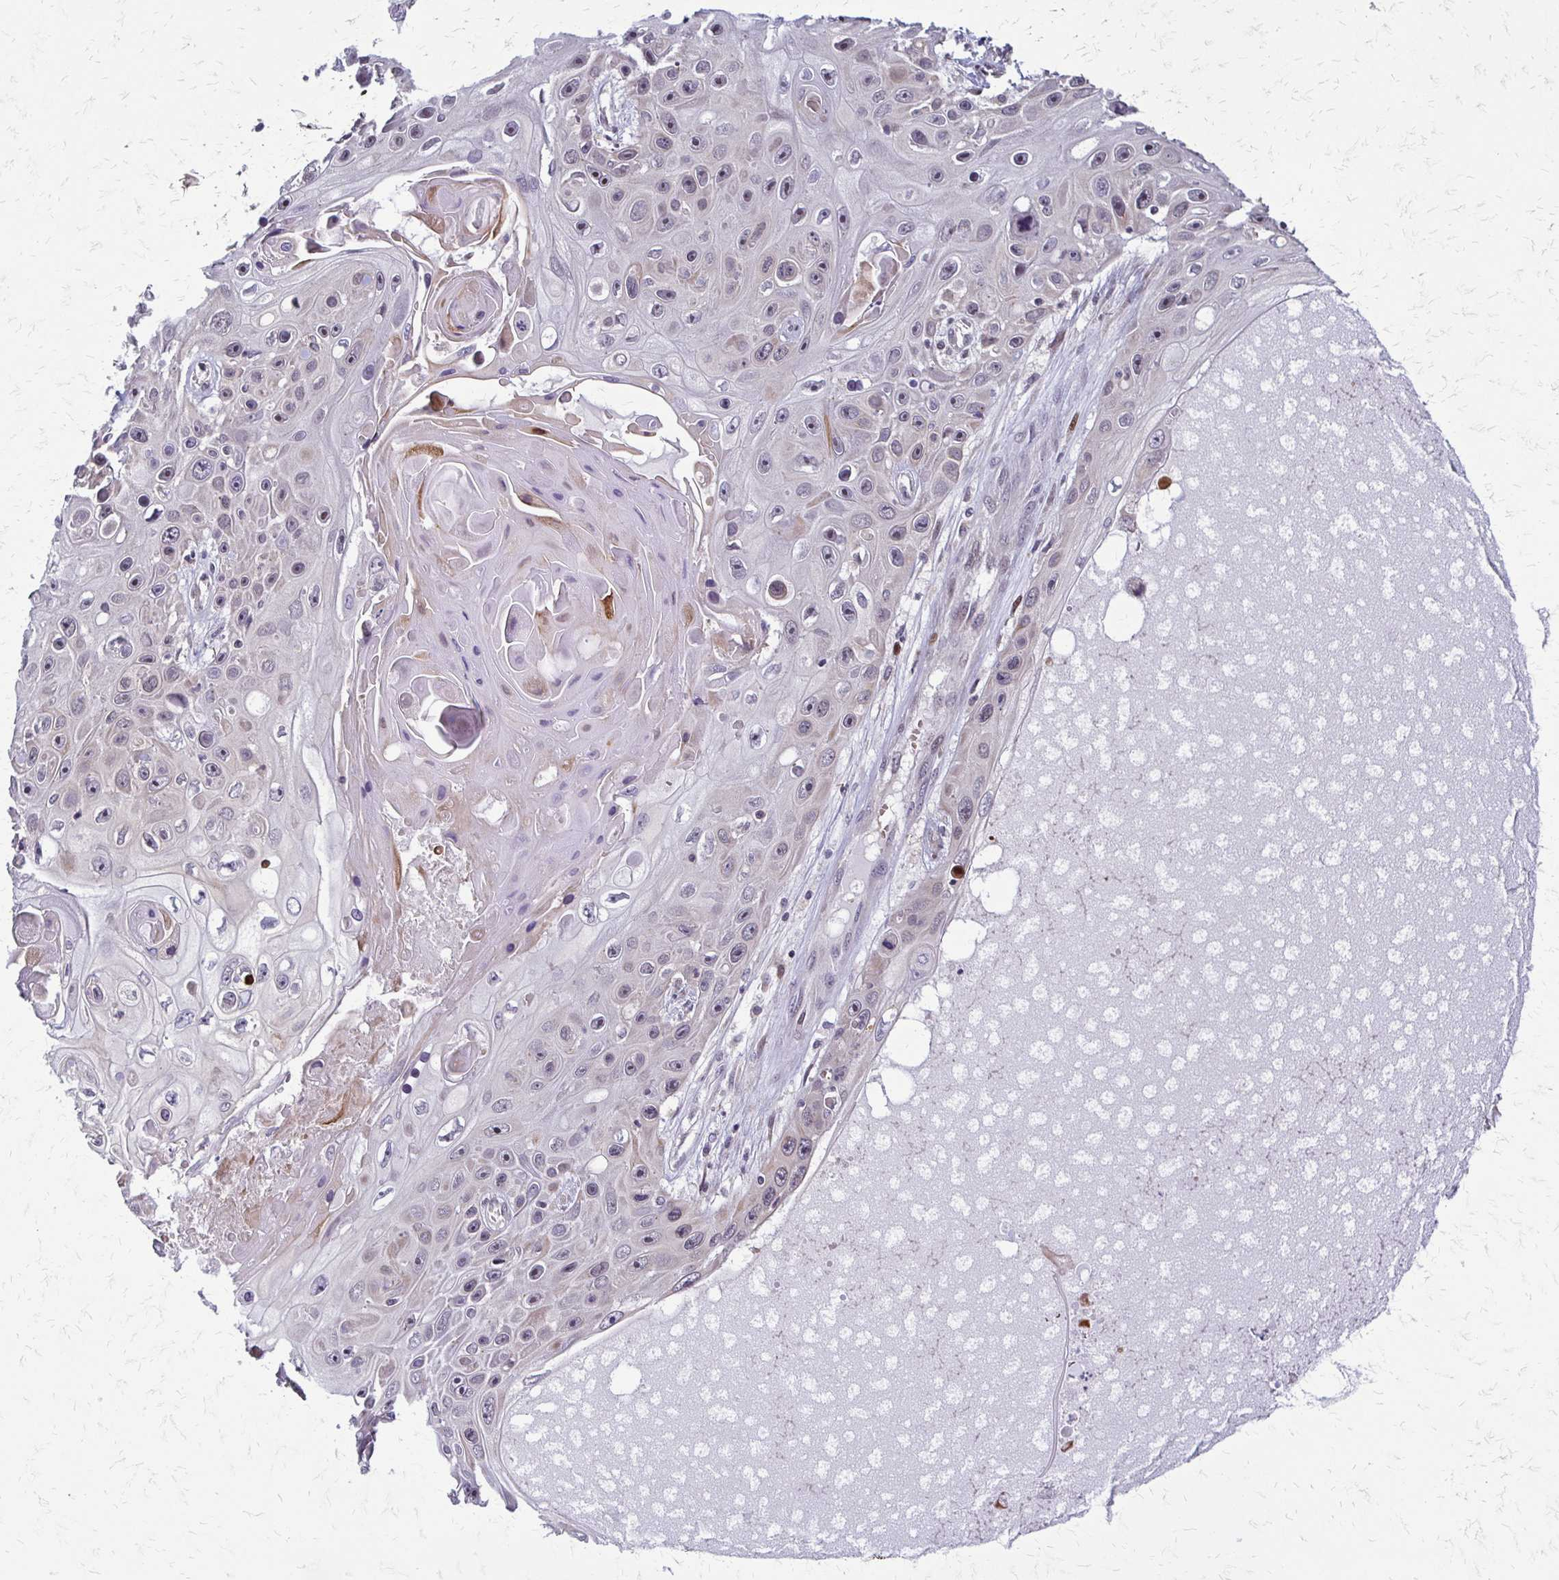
{"staining": {"intensity": "negative", "quantity": "none", "location": "none"}, "tissue": "skin cancer", "cell_type": "Tumor cells", "image_type": "cancer", "snomed": [{"axis": "morphology", "description": "Squamous cell carcinoma, NOS"}, {"axis": "topography", "description": "Skin"}], "caption": "DAB immunohistochemical staining of human skin squamous cell carcinoma exhibits no significant positivity in tumor cells.", "gene": "TRIR", "patient": {"sex": "male", "age": 82}}